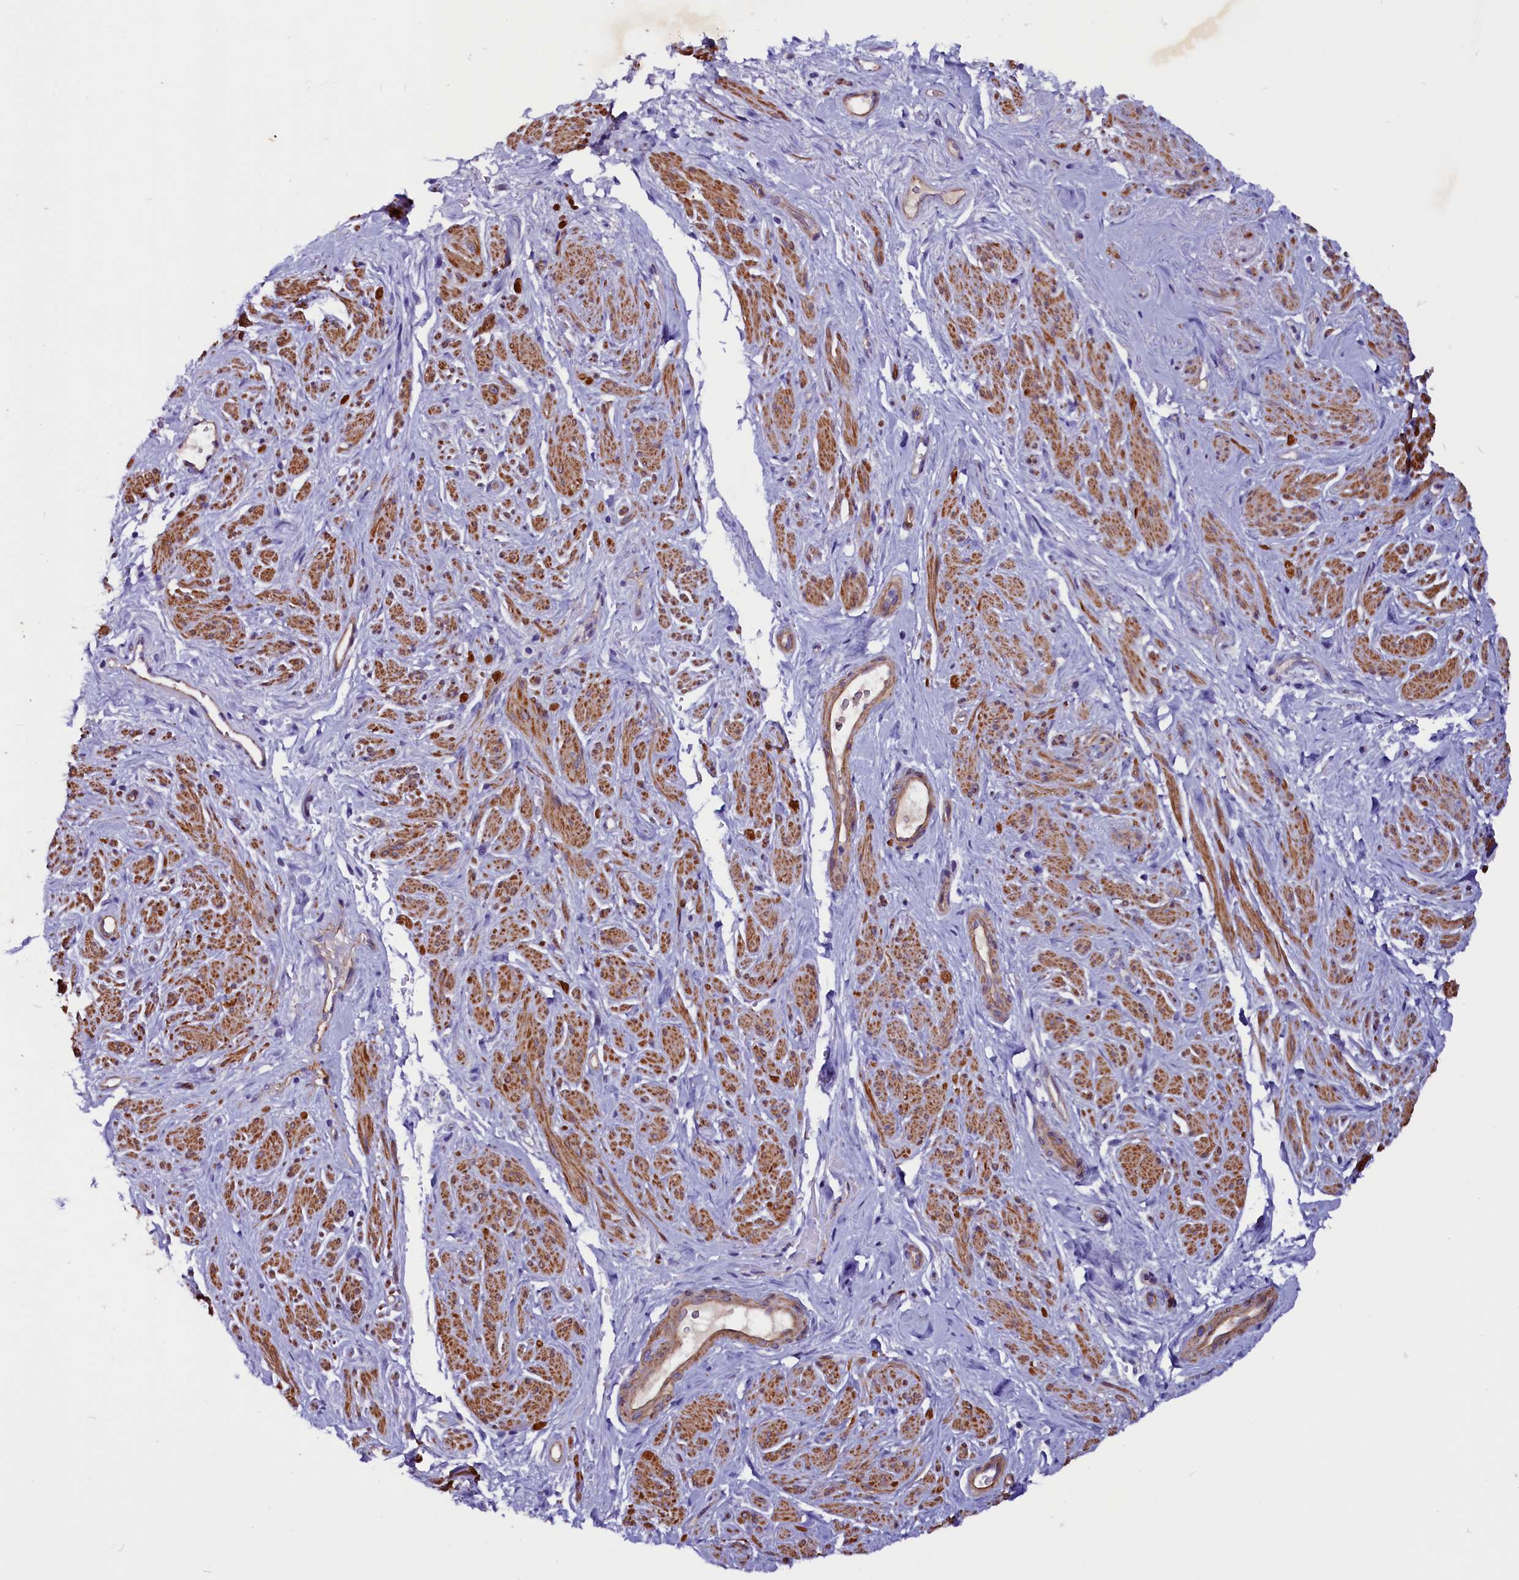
{"staining": {"intensity": "moderate", "quantity": "25%-75%", "location": "cytoplasmic/membranous"}, "tissue": "smooth muscle", "cell_type": "Smooth muscle cells", "image_type": "normal", "snomed": [{"axis": "morphology", "description": "Normal tissue, NOS"}, {"axis": "topography", "description": "Smooth muscle"}, {"axis": "topography", "description": "Peripheral nerve tissue"}], "caption": "The micrograph demonstrates staining of benign smooth muscle, revealing moderate cytoplasmic/membranous protein expression (brown color) within smooth muscle cells.", "gene": "ZNF749", "patient": {"sex": "male", "age": 69}}